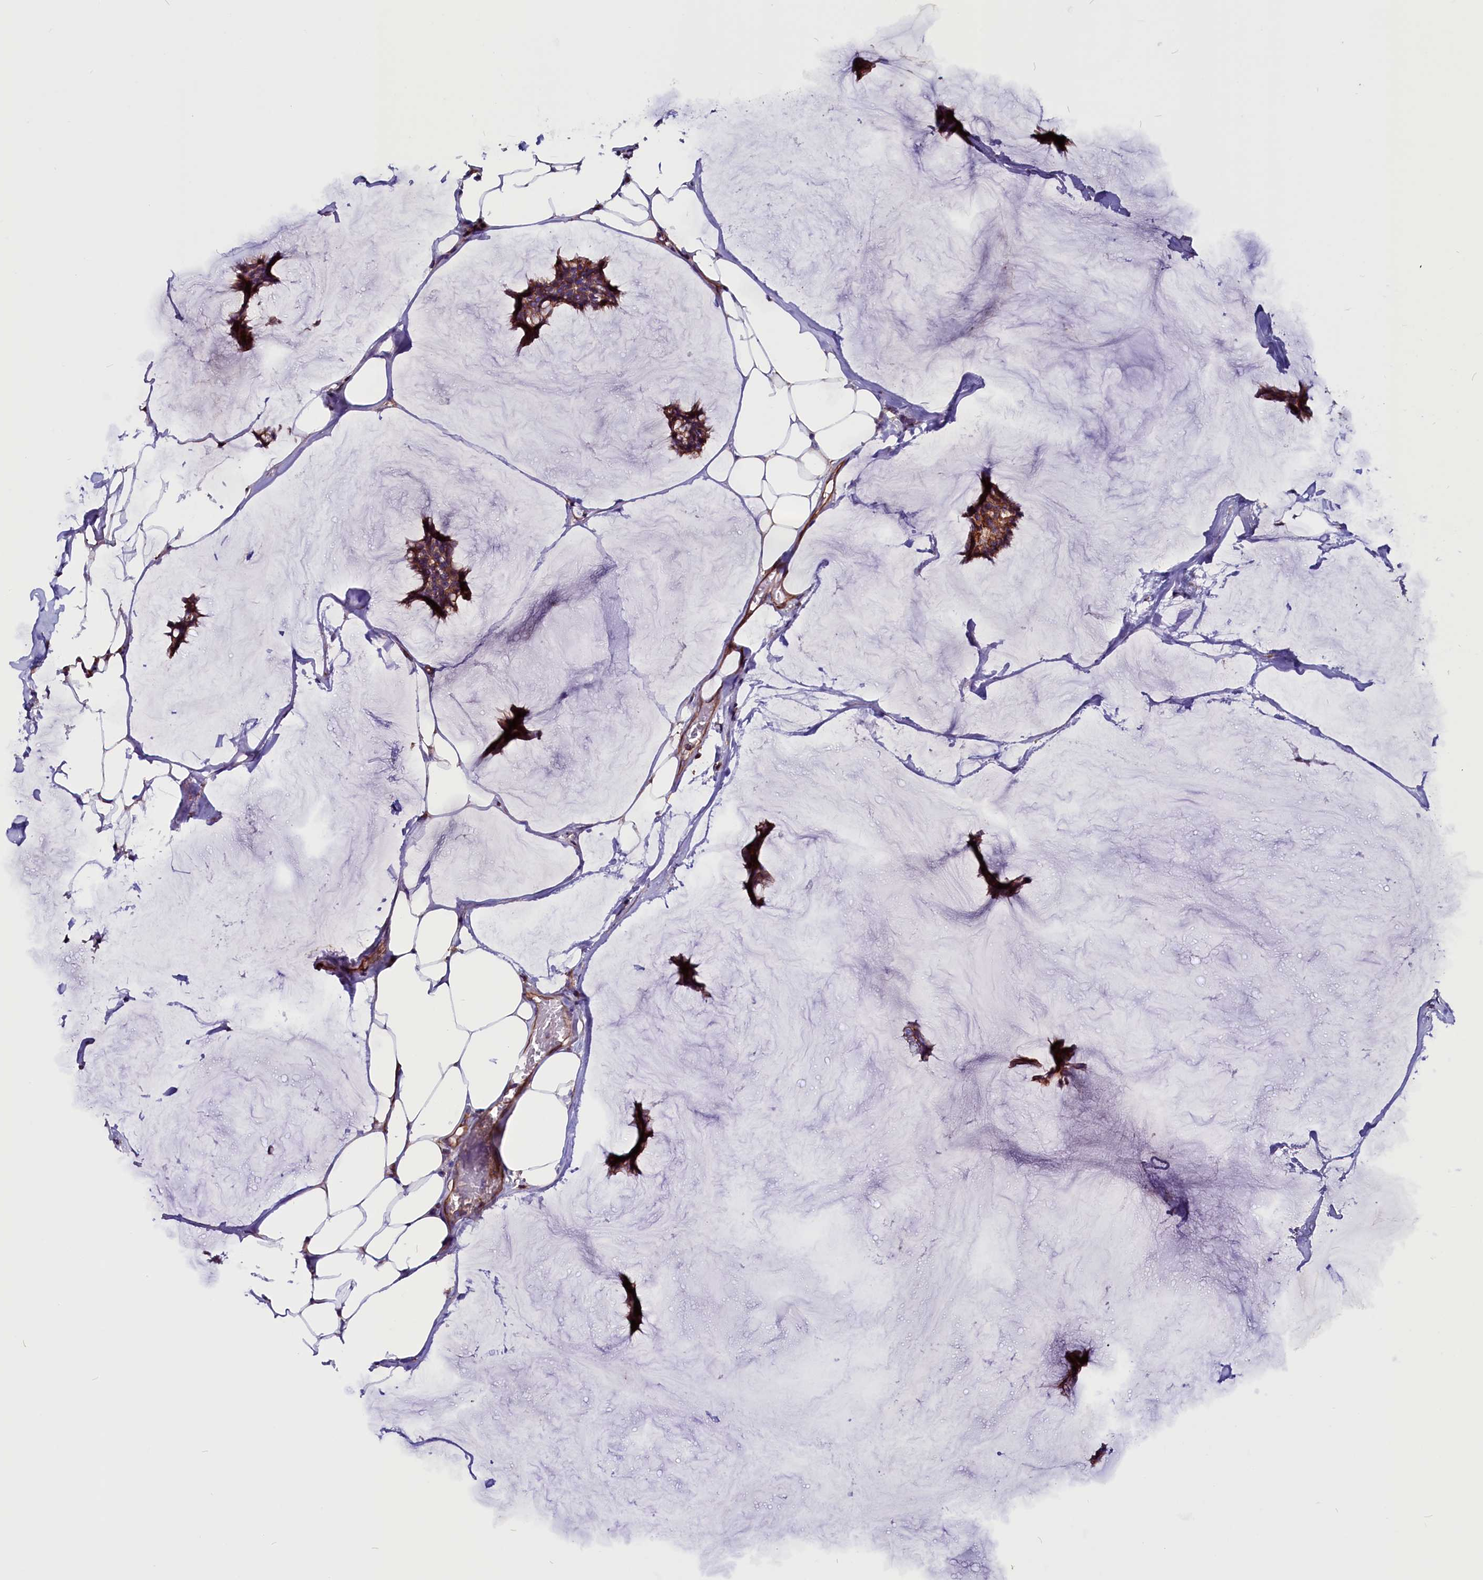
{"staining": {"intensity": "moderate", "quantity": ">75%", "location": "cytoplasmic/membranous"}, "tissue": "breast cancer", "cell_type": "Tumor cells", "image_type": "cancer", "snomed": [{"axis": "morphology", "description": "Duct carcinoma"}, {"axis": "topography", "description": "Breast"}], "caption": "A medium amount of moderate cytoplasmic/membranous expression is seen in approximately >75% of tumor cells in breast cancer (intraductal carcinoma) tissue.", "gene": "ZNF749", "patient": {"sex": "female", "age": 93}}